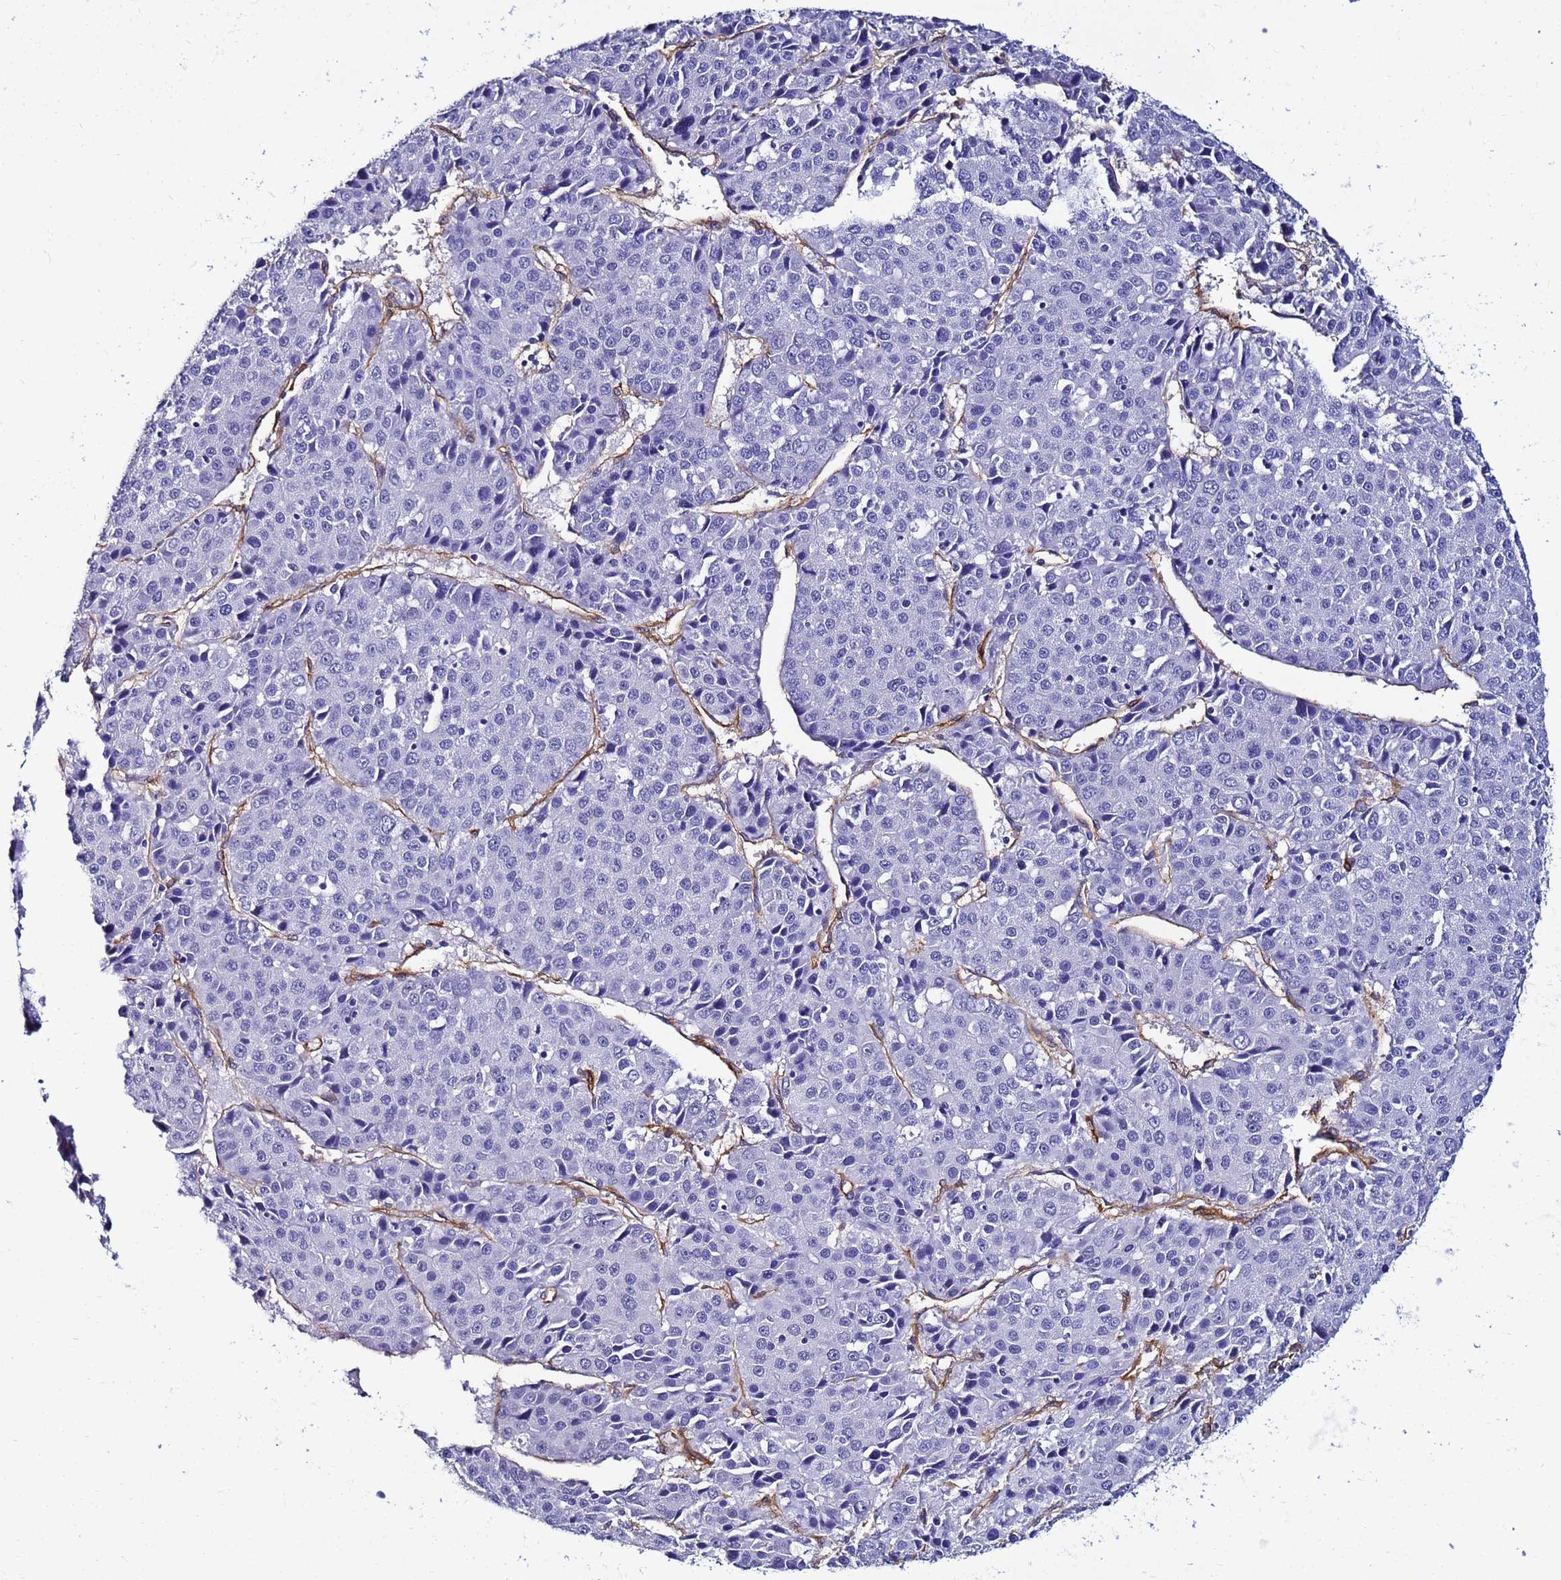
{"staining": {"intensity": "negative", "quantity": "none", "location": "none"}, "tissue": "liver cancer", "cell_type": "Tumor cells", "image_type": "cancer", "snomed": [{"axis": "morphology", "description": "Carcinoma, Hepatocellular, NOS"}, {"axis": "topography", "description": "Liver"}], "caption": "This is an immunohistochemistry image of liver hepatocellular carcinoma. There is no positivity in tumor cells.", "gene": "DEFB104A", "patient": {"sex": "male", "age": 55}}